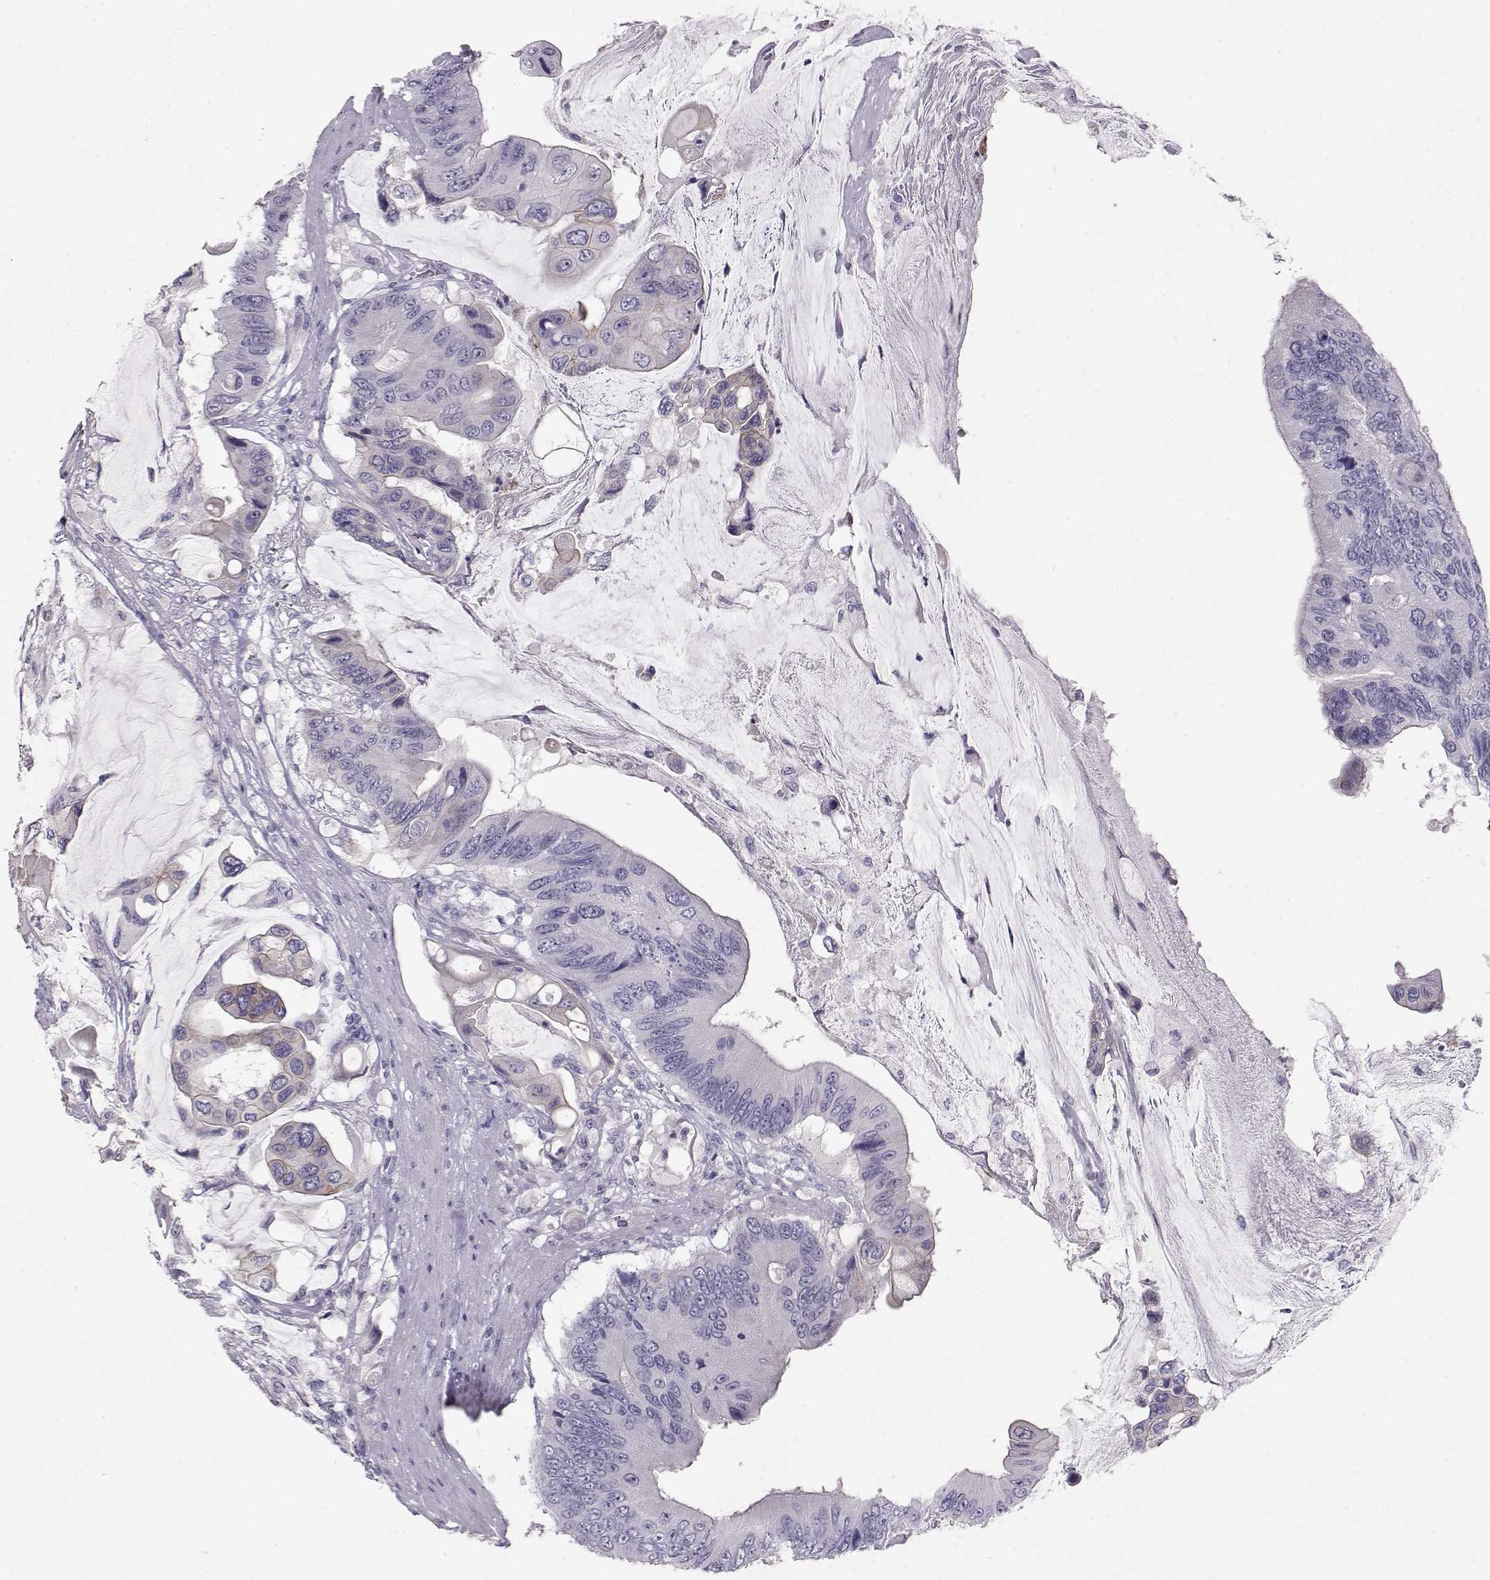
{"staining": {"intensity": "negative", "quantity": "none", "location": "none"}, "tissue": "colorectal cancer", "cell_type": "Tumor cells", "image_type": "cancer", "snomed": [{"axis": "morphology", "description": "Adenocarcinoma, NOS"}, {"axis": "topography", "description": "Rectum"}], "caption": "There is no significant expression in tumor cells of colorectal cancer.", "gene": "RD3", "patient": {"sex": "male", "age": 63}}